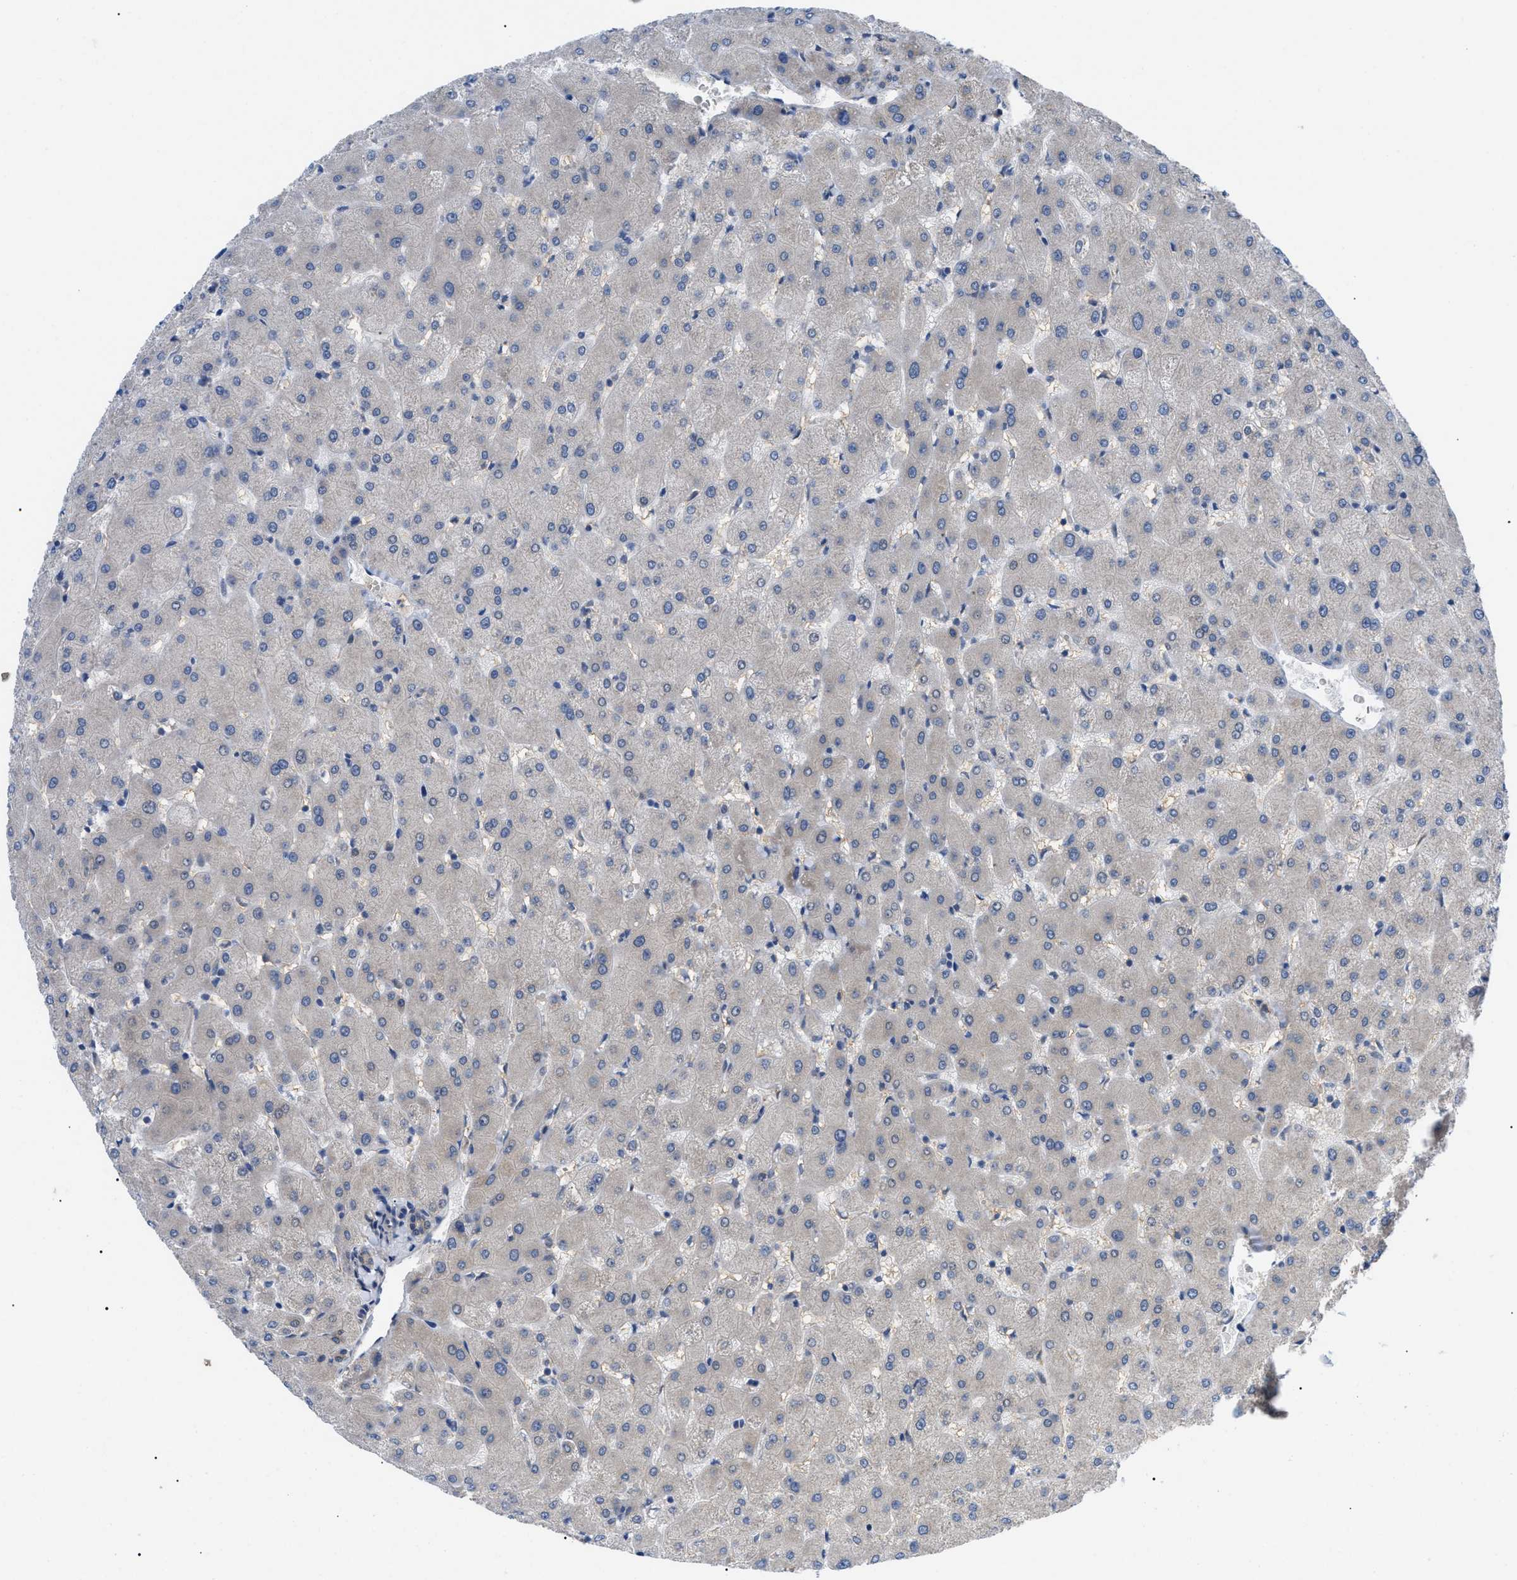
{"staining": {"intensity": "weak", "quantity": "25%-75%", "location": "cytoplasmic/membranous"}, "tissue": "liver", "cell_type": "Cholangiocytes", "image_type": "normal", "snomed": [{"axis": "morphology", "description": "Normal tissue, NOS"}, {"axis": "topography", "description": "Liver"}], "caption": "This is an image of immunohistochemistry (IHC) staining of benign liver, which shows weak expression in the cytoplasmic/membranous of cholangiocytes.", "gene": "MYO10", "patient": {"sex": "female", "age": 63}}